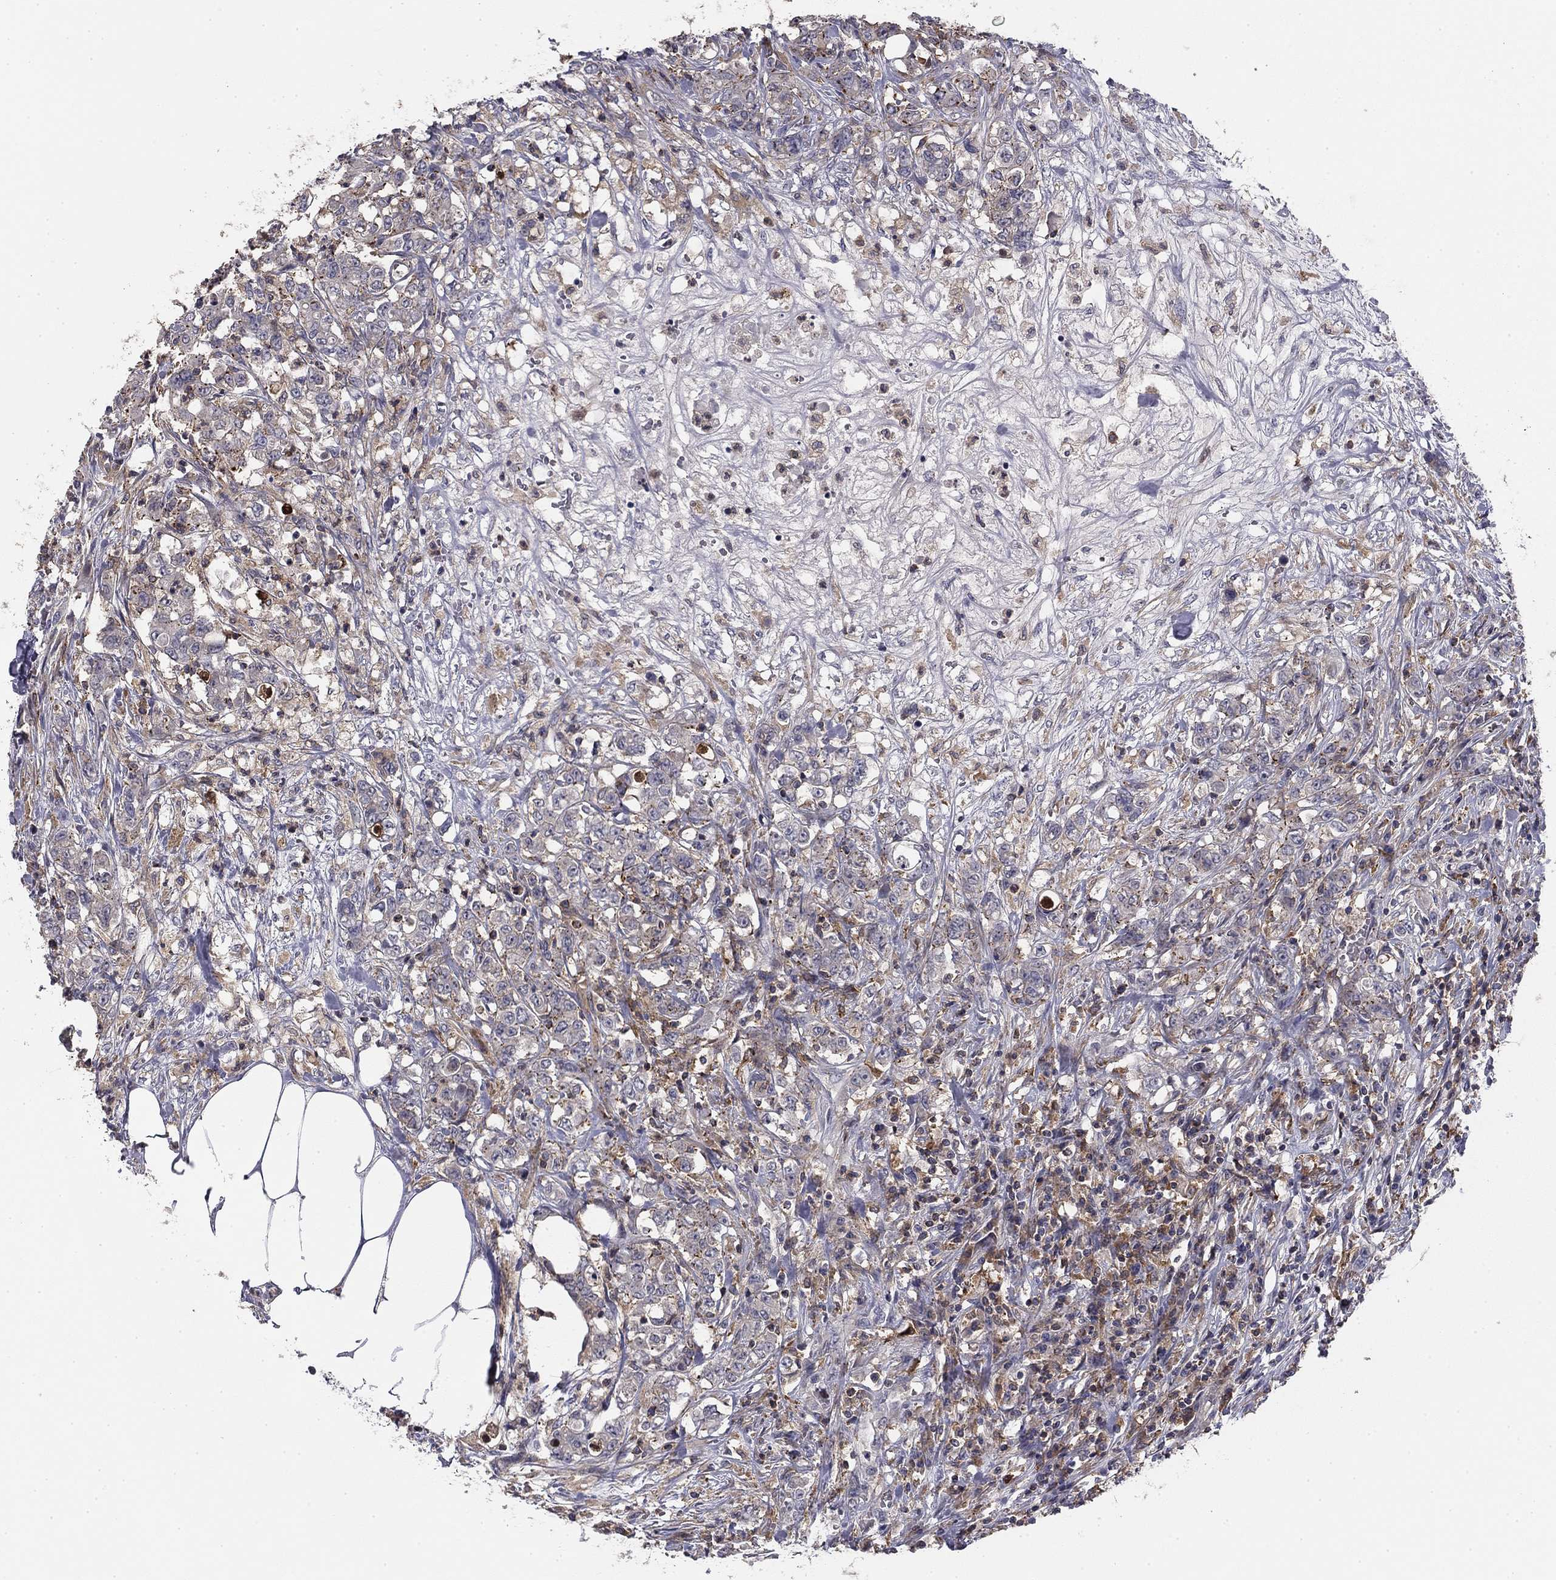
{"staining": {"intensity": "negative", "quantity": "none", "location": "none"}, "tissue": "colorectal cancer", "cell_type": "Tumor cells", "image_type": "cancer", "snomed": [{"axis": "morphology", "description": "Adenocarcinoma, NOS"}, {"axis": "topography", "description": "Colon"}], "caption": "High power microscopy micrograph of an immunohistochemistry image of colorectal cancer, revealing no significant positivity in tumor cells.", "gene": "PLCB2", "patient": {"sex": "female", "age": 48}}